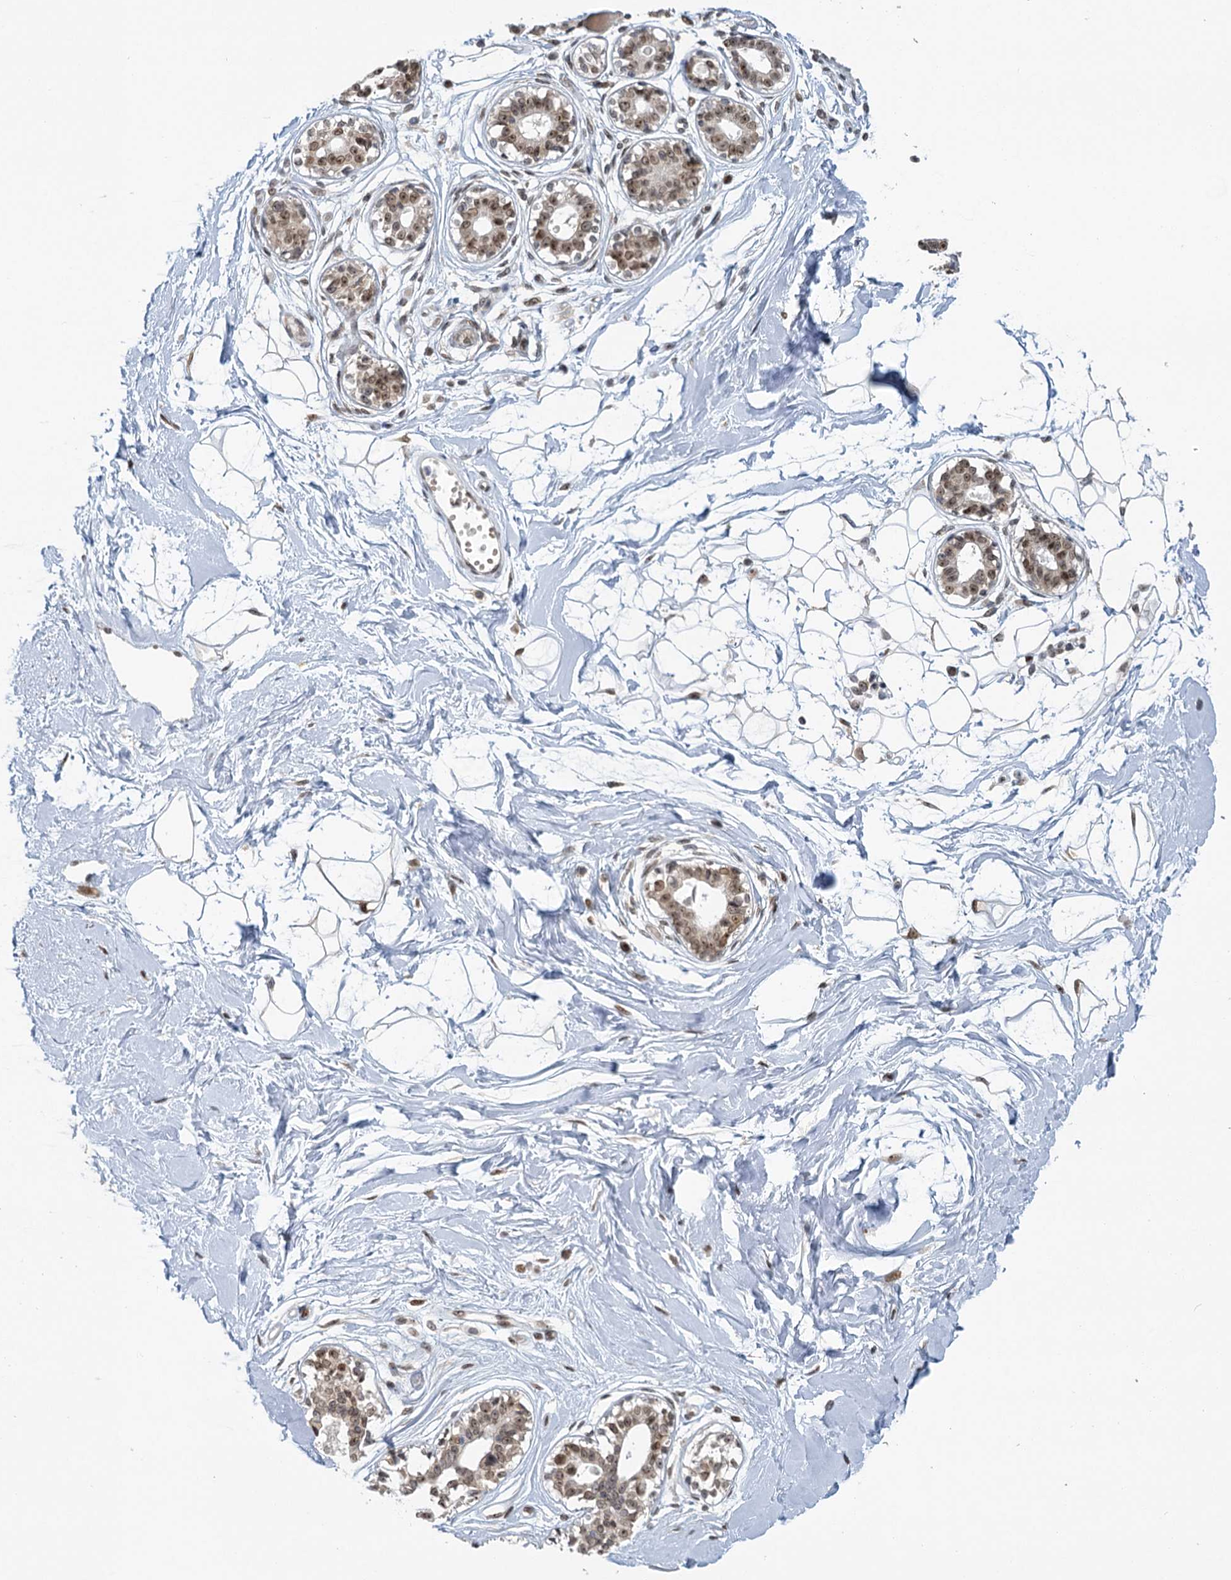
{"staining": {"intensity": "moderate", "quantity": ">75%", "location": "nuclear"}, "tissue": "breast", "cell_type": "Adipocytes", "image_type": "normal", "snomed": [{"axis": "morphology", "description": "Normal tissue, NOS"}, {"axis": "topography", "description": "Breast"}], "caption": "Approximately >75% of adipocytes in unremarkable breast show moderate nuclear protein positivity as visualized by brown immunohistochemical staining.", "gene": "TREX1", "patient": {"sex": "female", "age": 45}}